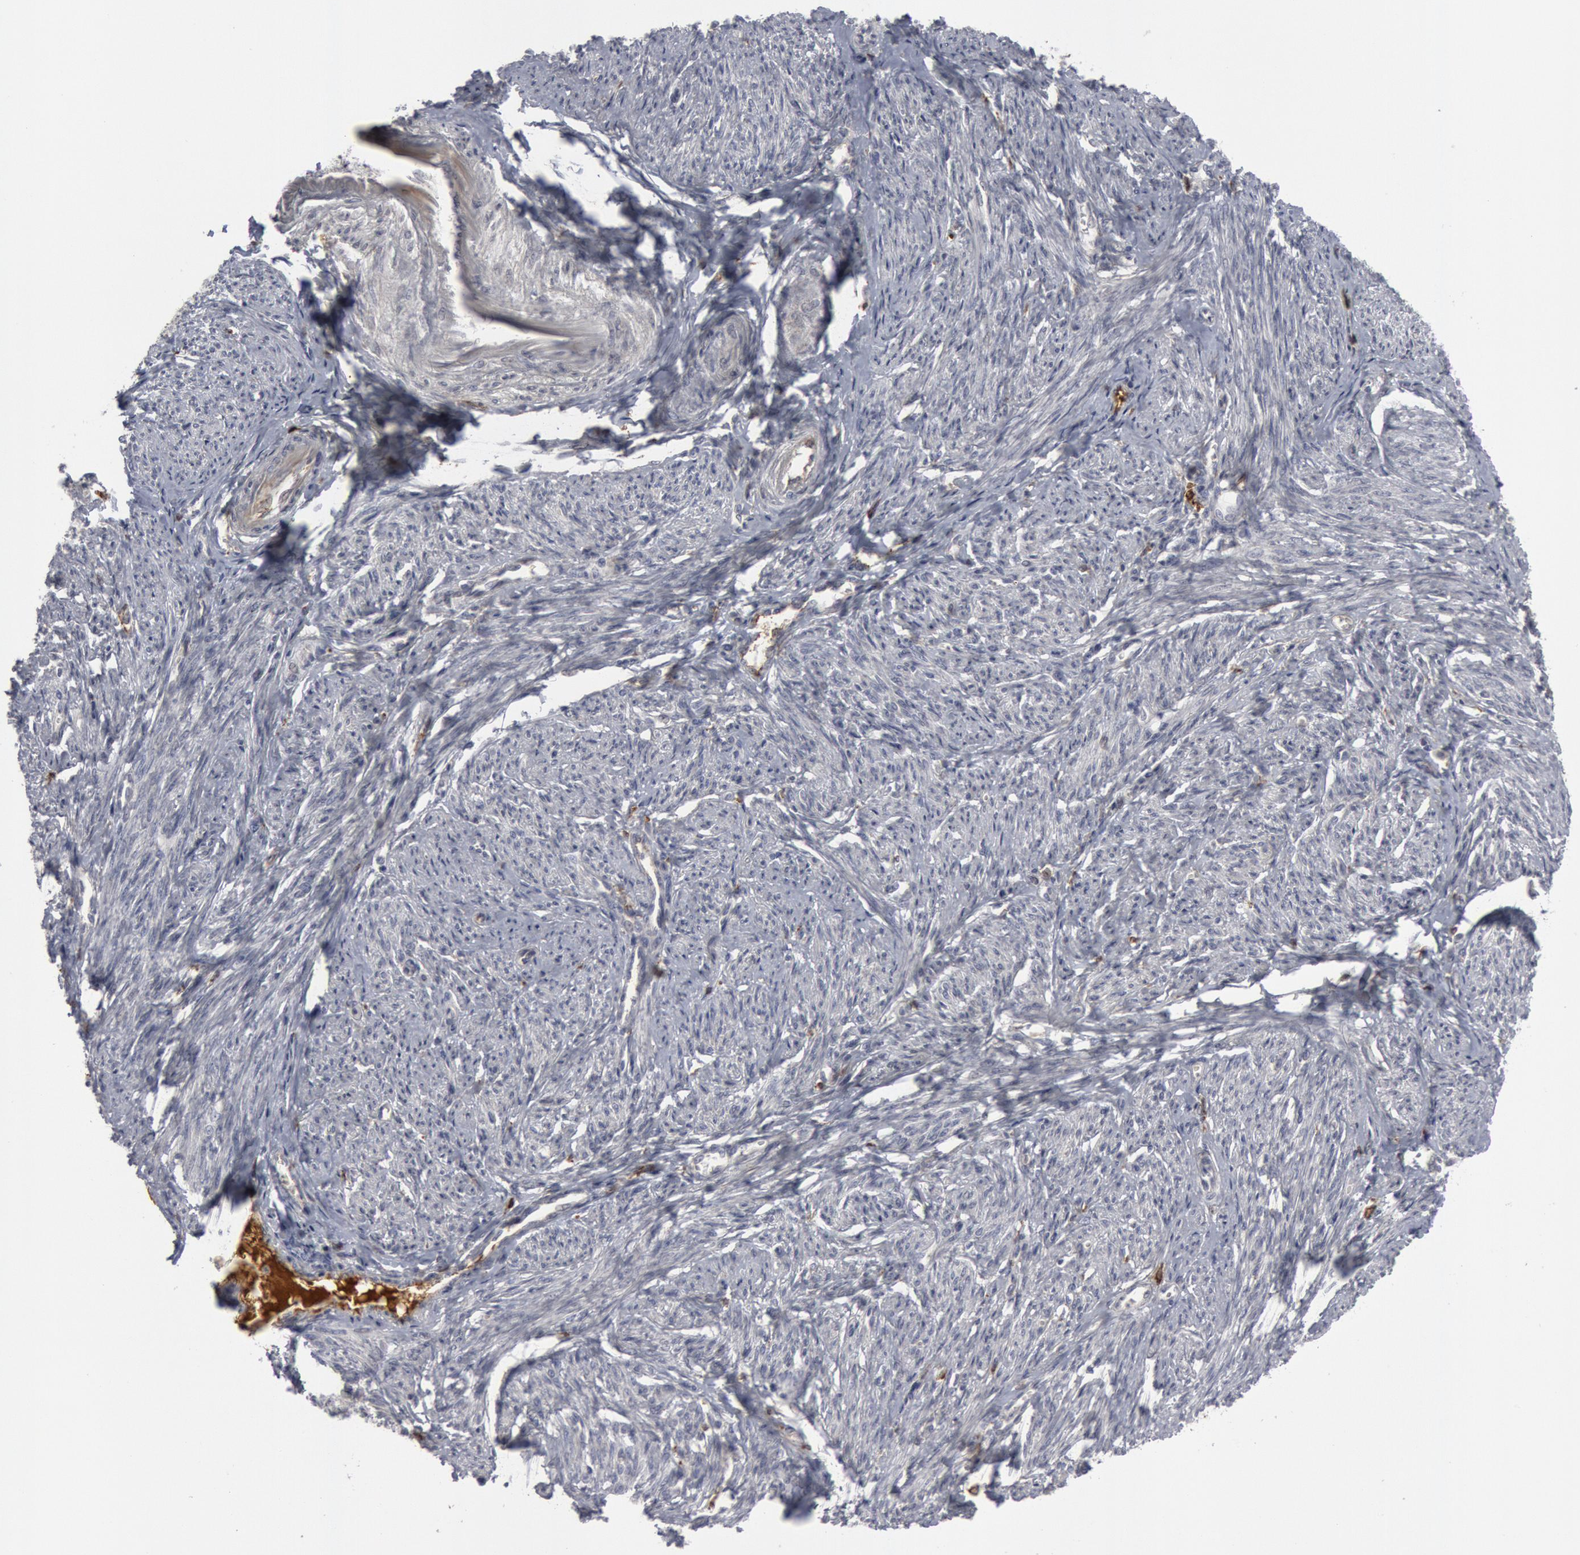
{"staining": {"intensity": "negative", "quantity": "none", "location": "none"}, "tissue": "smooth muscle", "cell_type": "Smooth muscle cells", "image_type": "normal", "snomed": [{"axis": "morphology", "description": "Normal tissue, NOS"}, {"axis": "topography", "description": "Smooth muscle"}, {"axis": "topography", "description": "Cervix"}], "caption": "A photomicrograph of smooth muscle stained for a protein displays no brown staining in smooth muscle cells. (DAB IHC, high magnification).", "gene": "C1QC", "patient": {"sex": "female", "age": 70}}